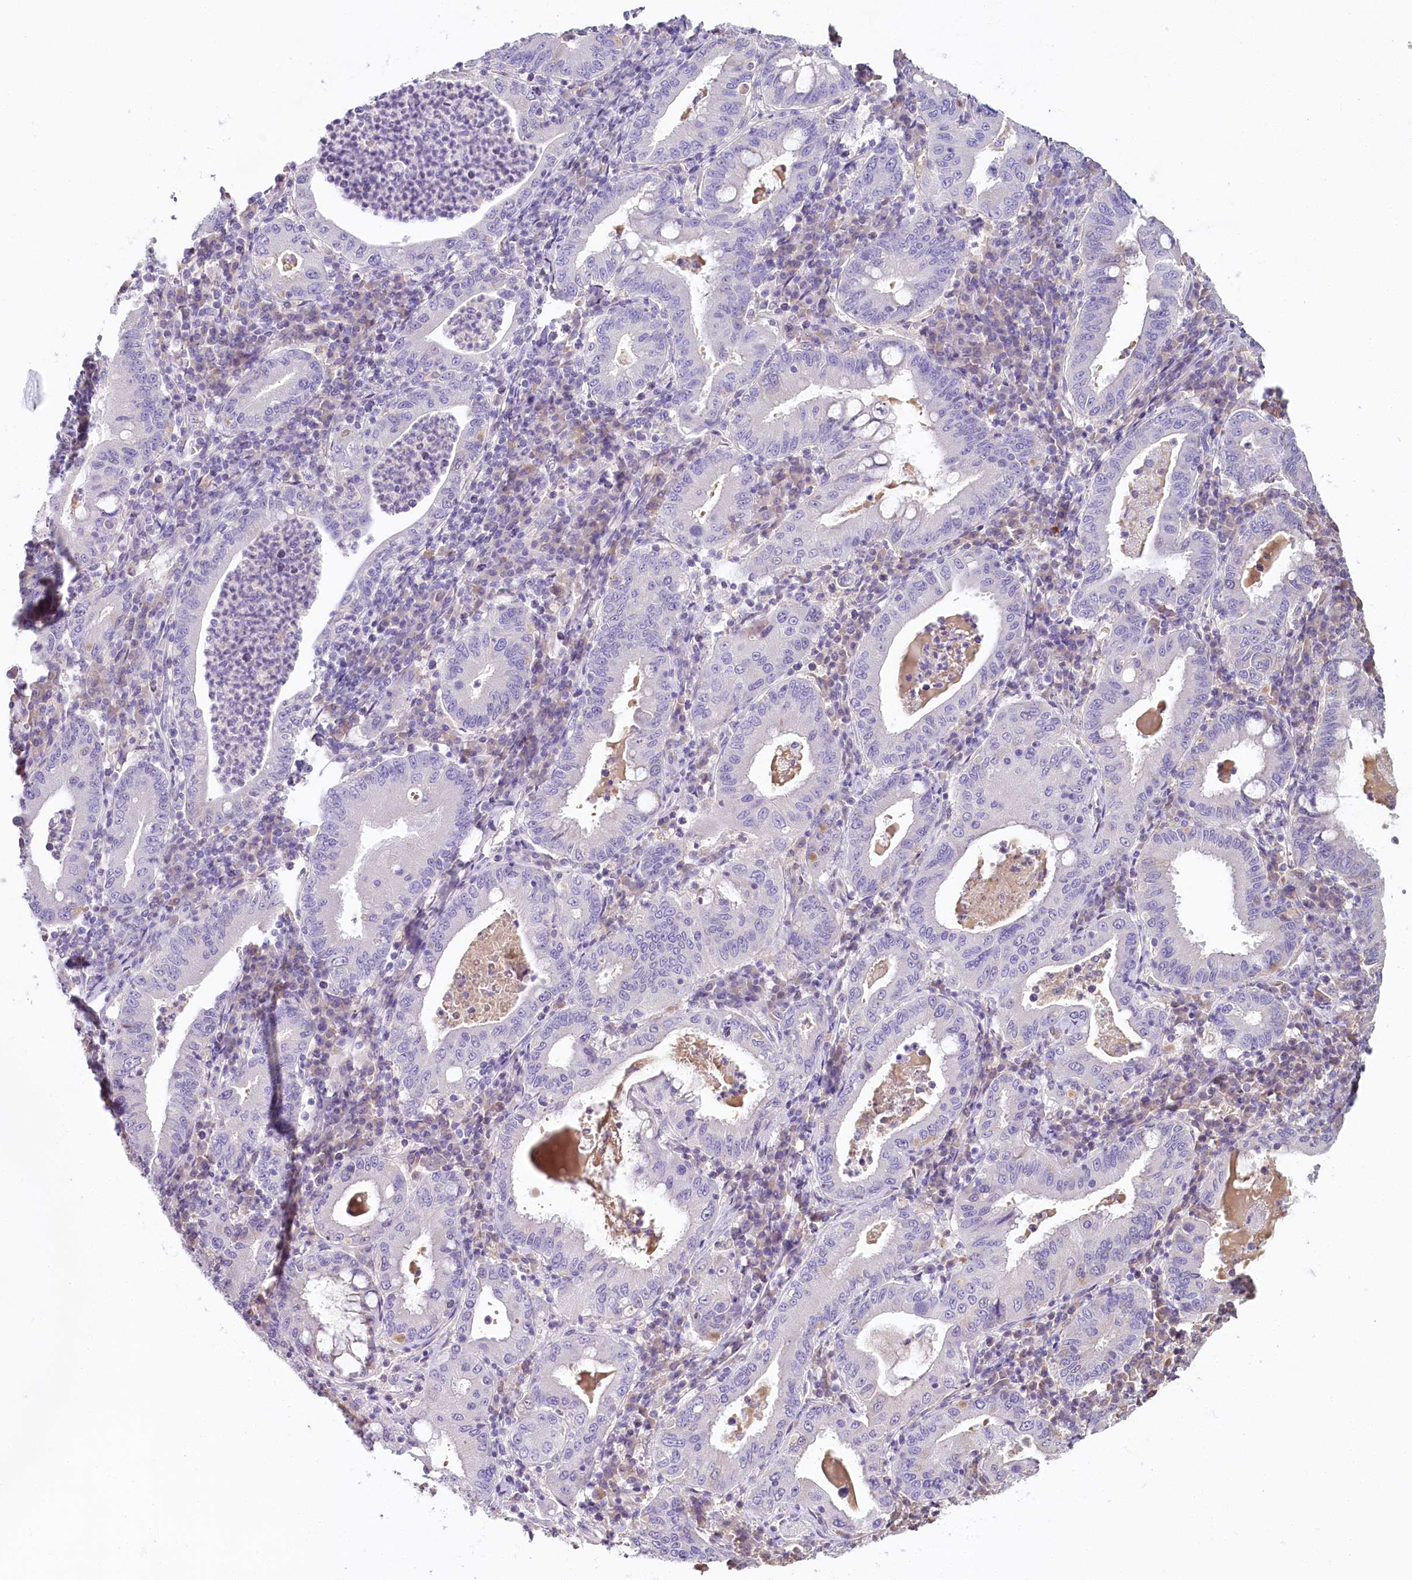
{"staining": {"intensity": "negative", "quantity": "none", "location": "none"}, "tissue": "stomach cancer", "cell_type": "Tumor cells", "image_type": "cancer", "snomed": [{"axis": "morphology", "description": "Normal tissue, NOS"}, {"axis": "morphology", "description": "Adenocarcinoma, NOS"}, {"axis": "topography", "description": "Esophagus"}, {"axis": "topography", "description": "Stomach, upper"}, {"axis": "topography", "description": "Peripheral nerve tissue"}], "caption": "Immunohistochemistry of stomach cancer demonstrates no positivity in tumor cells.", "gene": "HPD", "patient": {"sex": "male", "age": 62}}